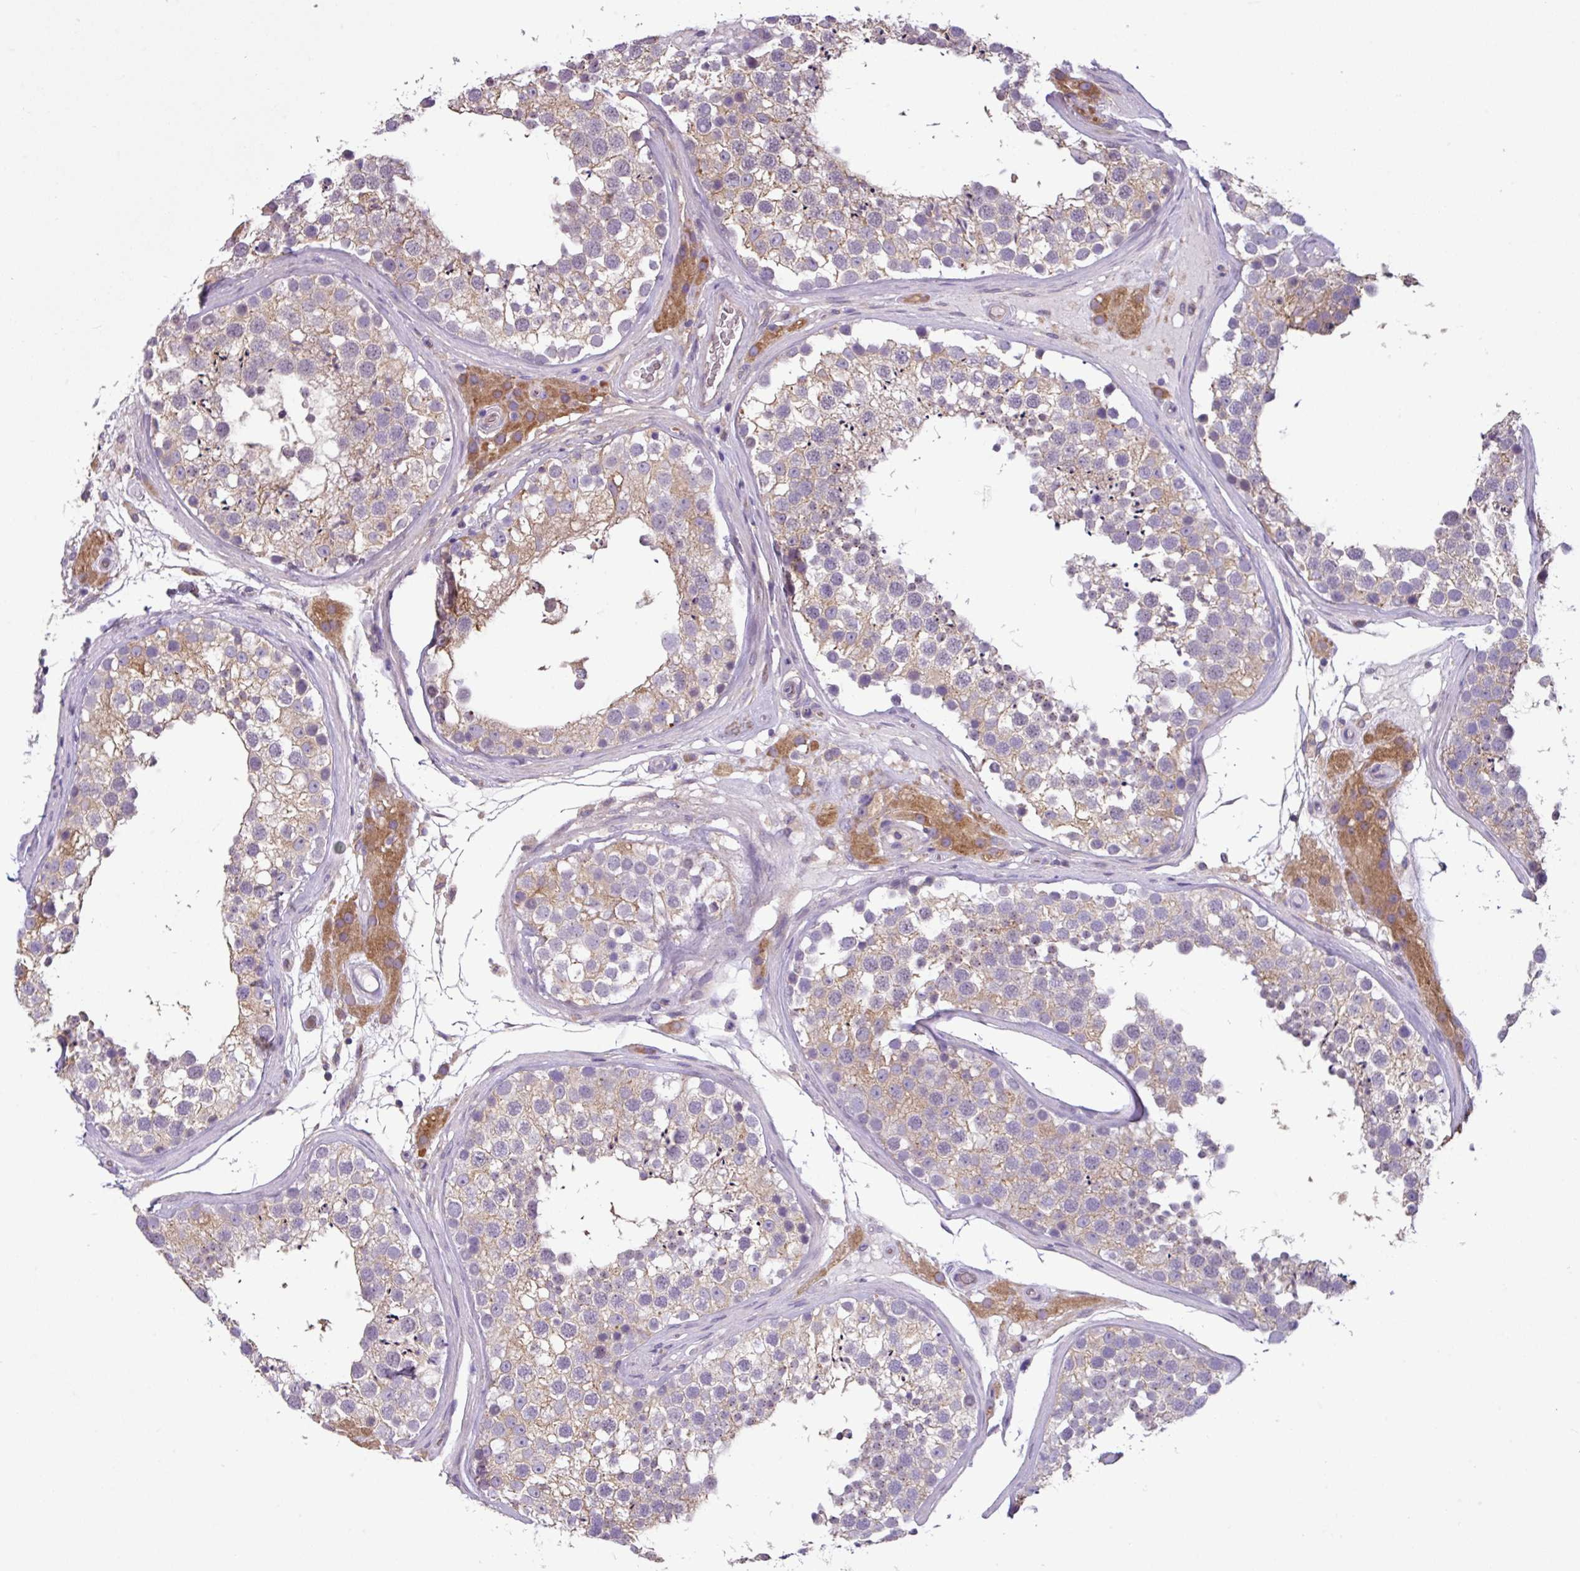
{"staining": {"intensity": "weak", "quantity": "25%-75%", "location": "cytoplasmic/membranous"}, "tissue": "testis", "cell_type": "Cells in seminiferous ducts", "image_type": "normal", "snomed": [{"axis": "morphology", "description": "Normal tissue, NOS"}, {"axis": "topography", "description": "Testis"}], "caption": "An immunohistochemistry (IHC) photomicrograph of benign tissue is shown. Protein staining in brown labels weak cytoplasmic/membranous positivity in testis within cells in seminiferous ducts. Nuclei are stained in blue.", "gene": "SLC23A2", "patient": {"sex": "male", "age": 46}}